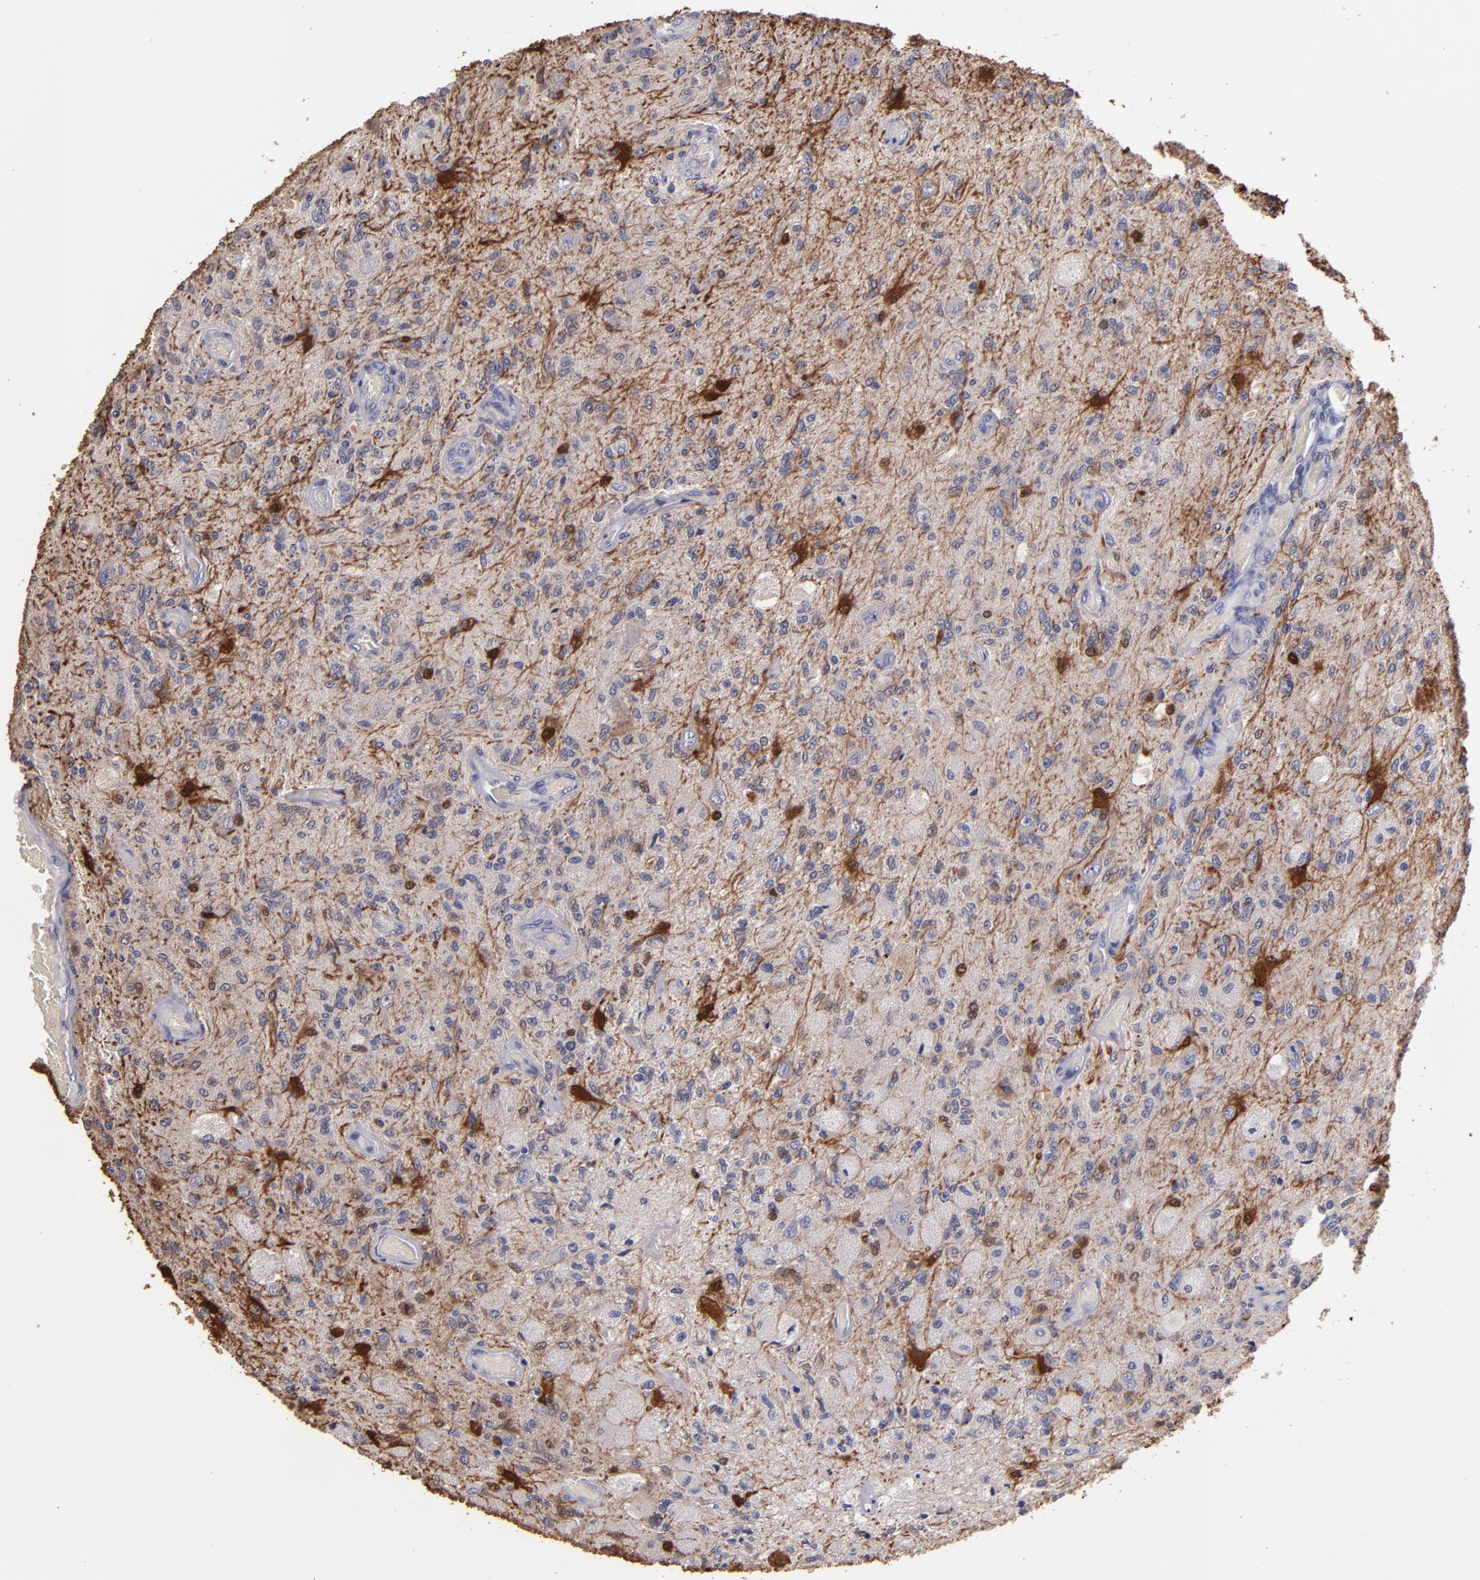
{"staining": {"intensity": "moderate", "quantity": "<25%", "location": "cytoplasmic/membranous,nuclear"}, "tissue": "glioma", "cell_type": "Tumor cells", "image_type": "cancer", "snomed": [{"axis": "morphology", "description": "Normal tissue, NOS"}, {"axis": "morphology", "description": "Glioma, malignant, High grade"}, {"axis": "topography", "description": "Cerebral cortex"}], "caption": "Approximately <25% of tumor cells in glioma exhibit moderate cytoplasmic/membranous and nuclear protein staining as visualized by brown immunohistochemical staining.", "gene": "S100A1", "patient": {"sex": "male", "age": 77}}